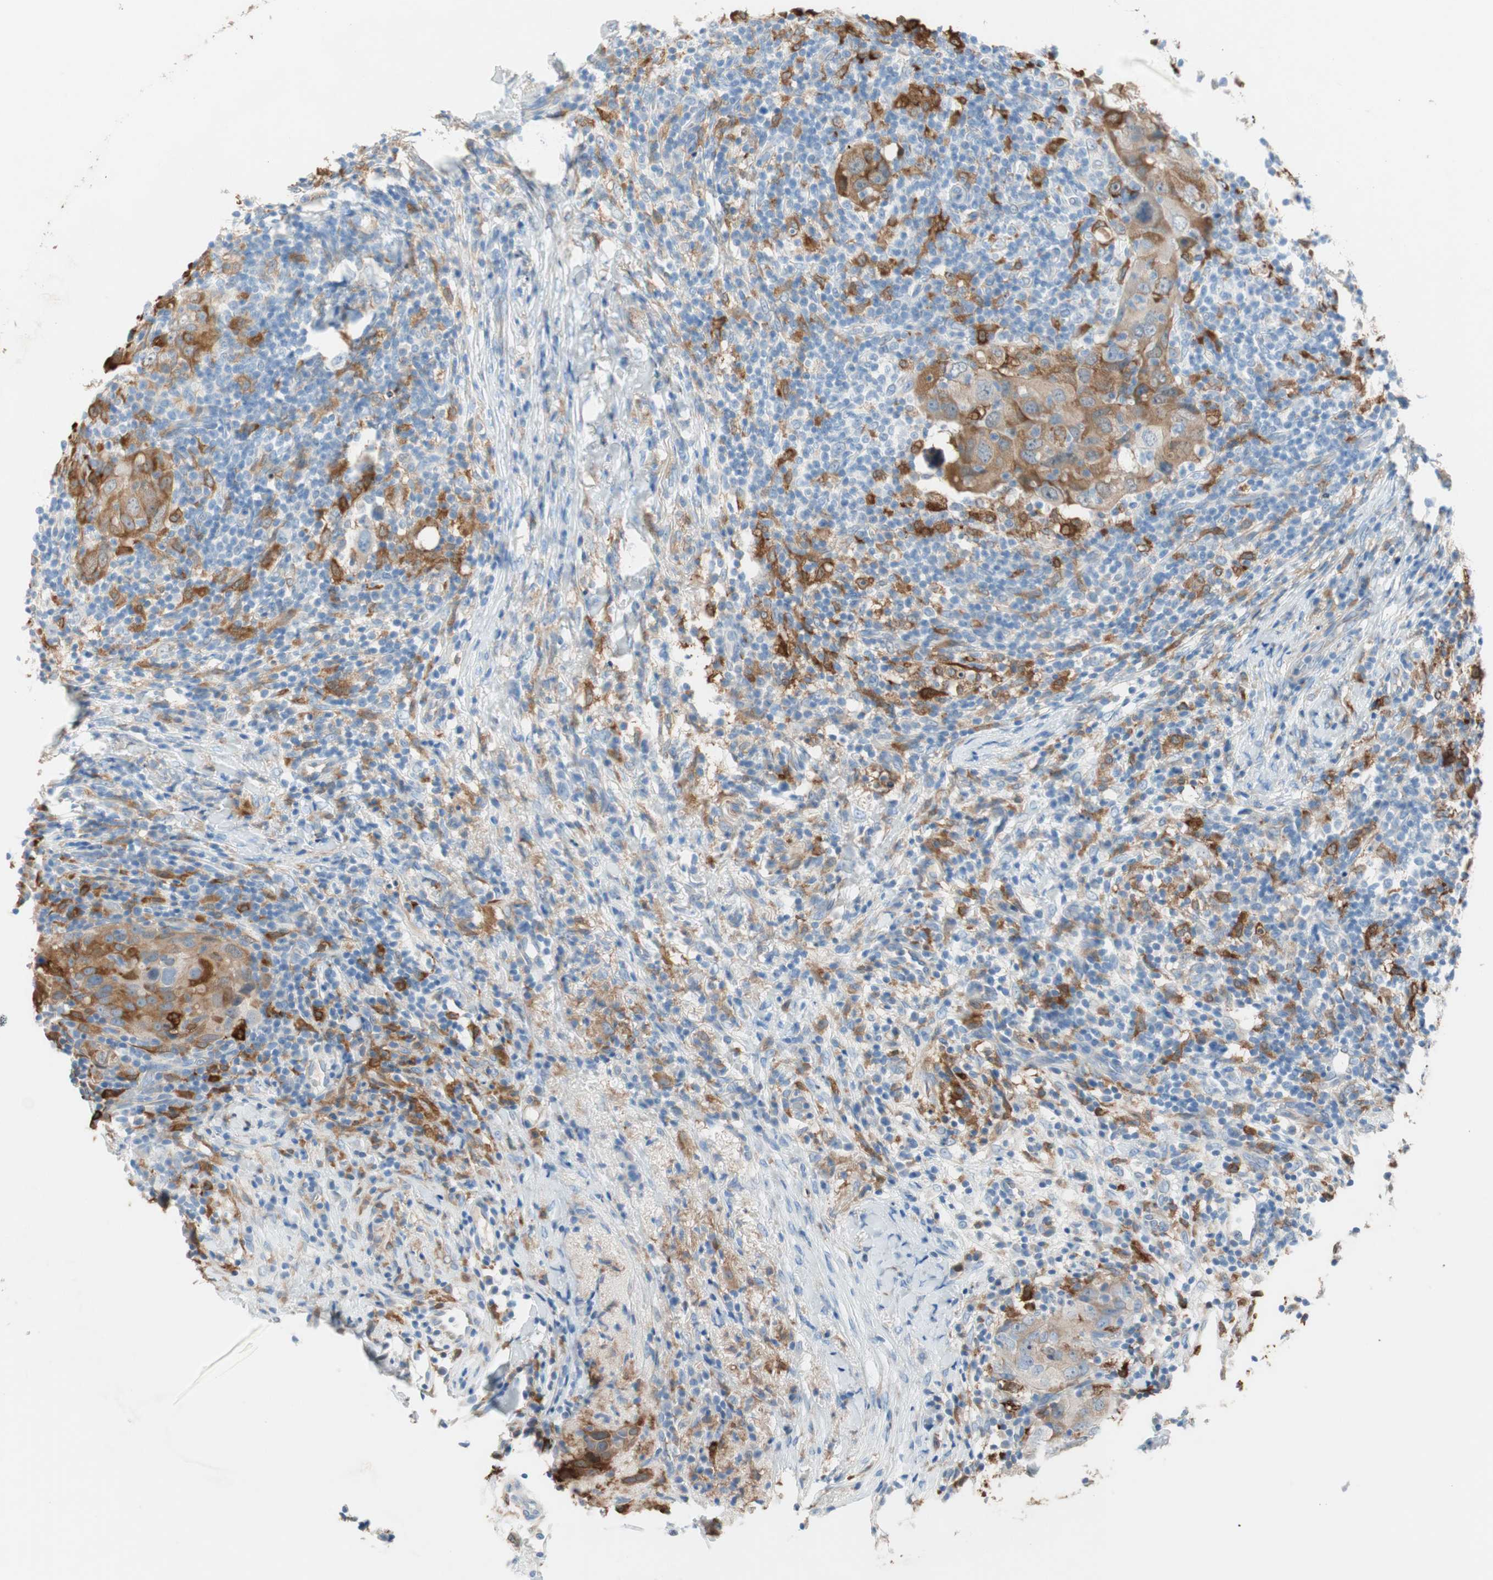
{"staining": {"intensity": "strong", "quantity": ">75%", "location": "cytoplasmic/membranous"}, "tissue": "breast cancer", "cell_type": "Tumor cells", "image_type": "cancer", "snomed": [{"axis": "morphology", "description": "Duct carcinoma"}, {"axis": "topography", "description": "Breast"}], "caption": "Immunohistochemistry (IHC) image of breast infiltrating ductal carcinoma stained for a protein (brown), which demonstrates high levels of strong cytoplasmic/membranous expression in approximately >75% of tumor cells.", "gene": "GLUL", "patient": {"sex": "female", "age": 37}}